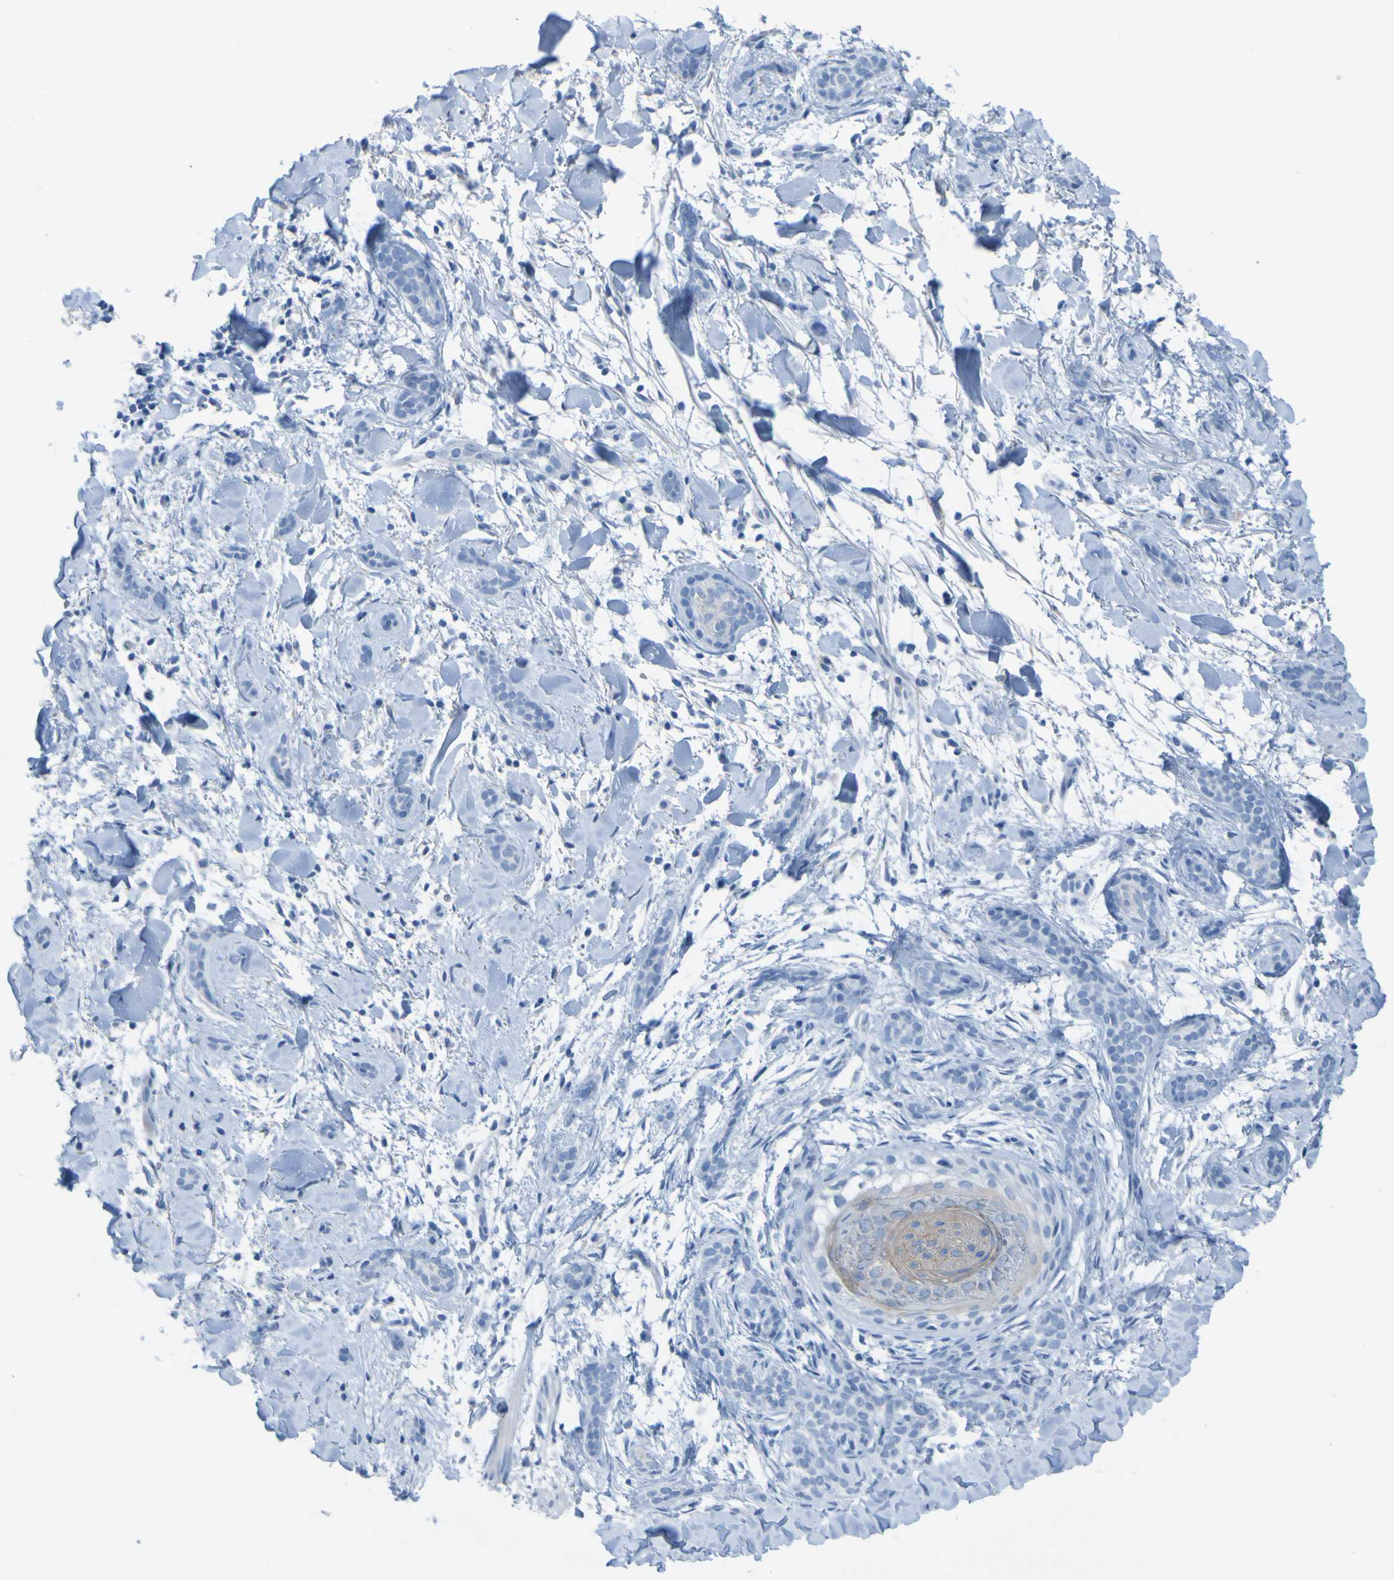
{"staining": {"intensity": "negative", "quantity": "none", "location": "none"}, "tissue": "skin cancer", "cell_type": "Tumor cells", "image_type": "cancer", "snomed": [{"axis": "morphology", "description": "Basal cell carcinoma"}, {"axis": "morphology", "description": "Adnexal tumor, benign"}, {"axis": "topography", "description": "Skin"}], "caption": "Tumor cells are negative for protein expression in human skin cancer (basal cell carcinoma).", "gene": "ACMSD", "patient": {"sex": "female", "age": 42}}